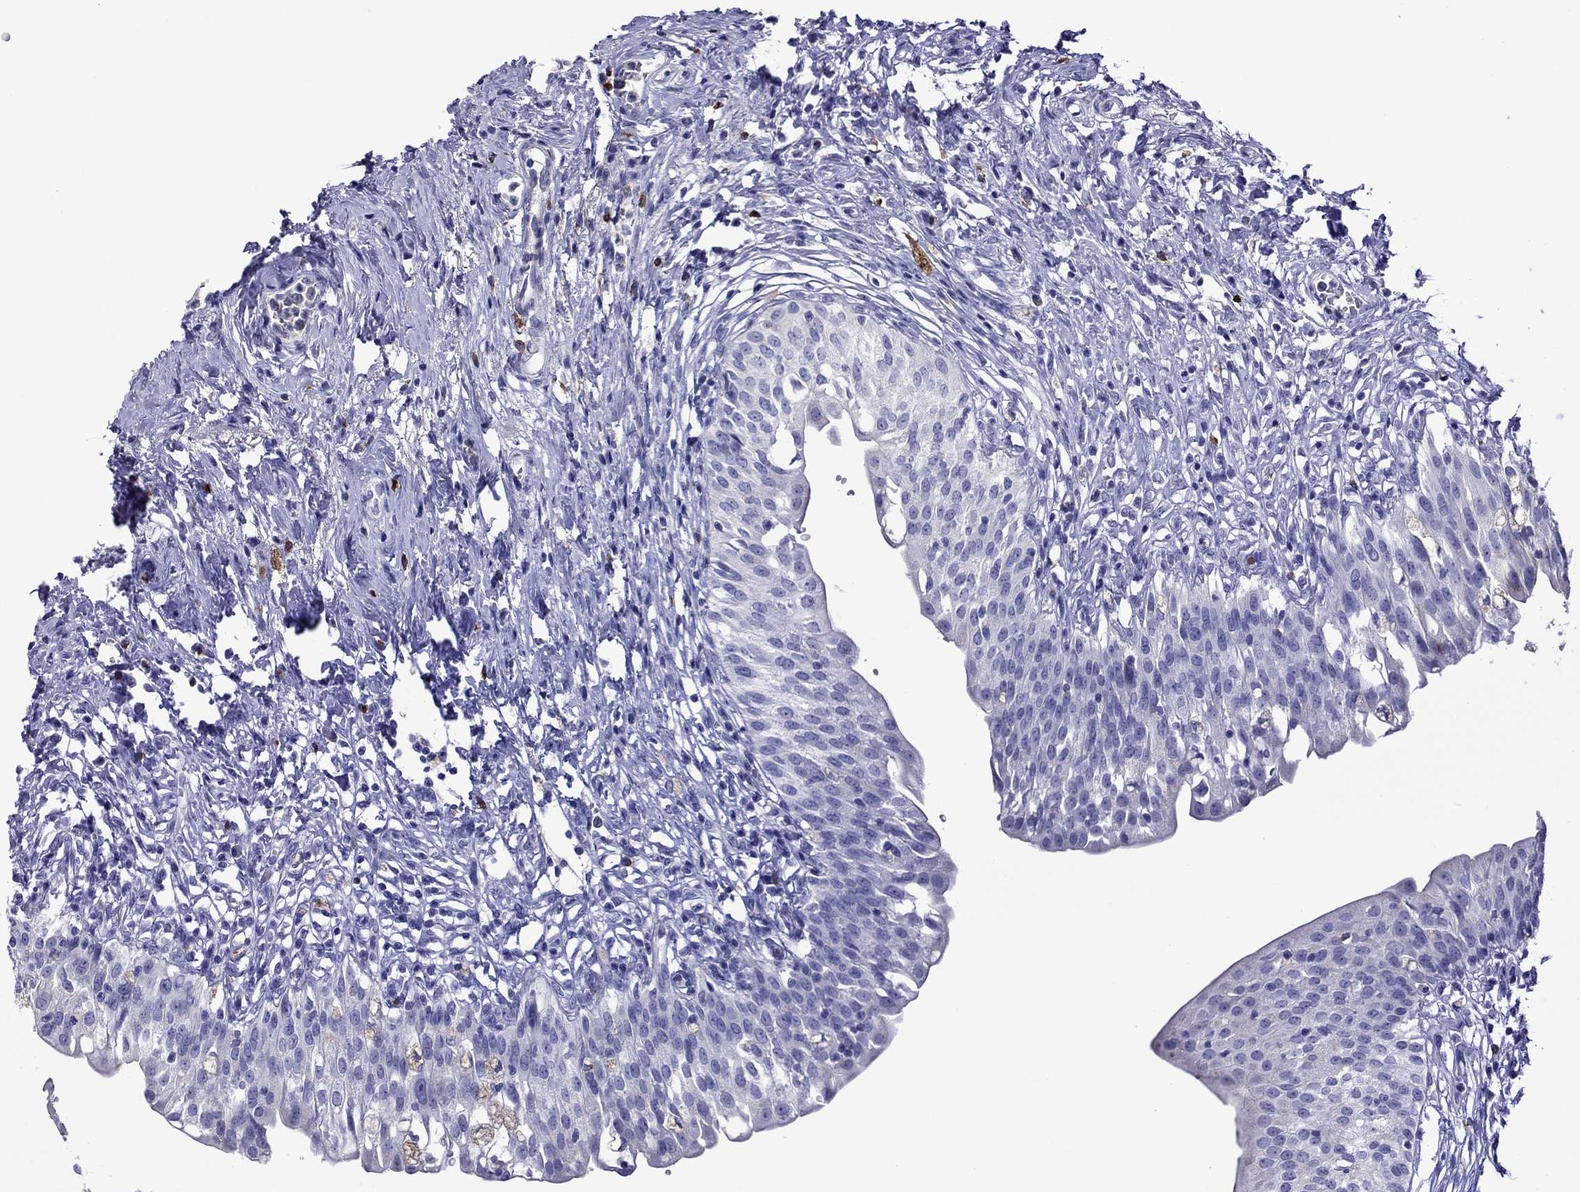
{"staining": {"intensity": "negative", "quantity": "none", "location": "none"}, "tissue": "urinary bladder", "cell_type": "Urothelial cells", "image_type": "normal", "snomed": [{"axis": "morphology", "description": "Normal tissue, NOS"}, {"axis": "topography", "description": "Urinary bladder"}], "caption": "High power microscopy image of an immunohistochemistry (IHC) photomicrograph of unremarkable urinary bladder, revealing no significant staining in urothelial cells. The staining is performed using DAB (3,3'-diaminobenzidine) brown chromogen with nuclei counter-stained in using hematoxylin.", "gene": "STAR", "patient": {"sex": "male", "age": 76}}